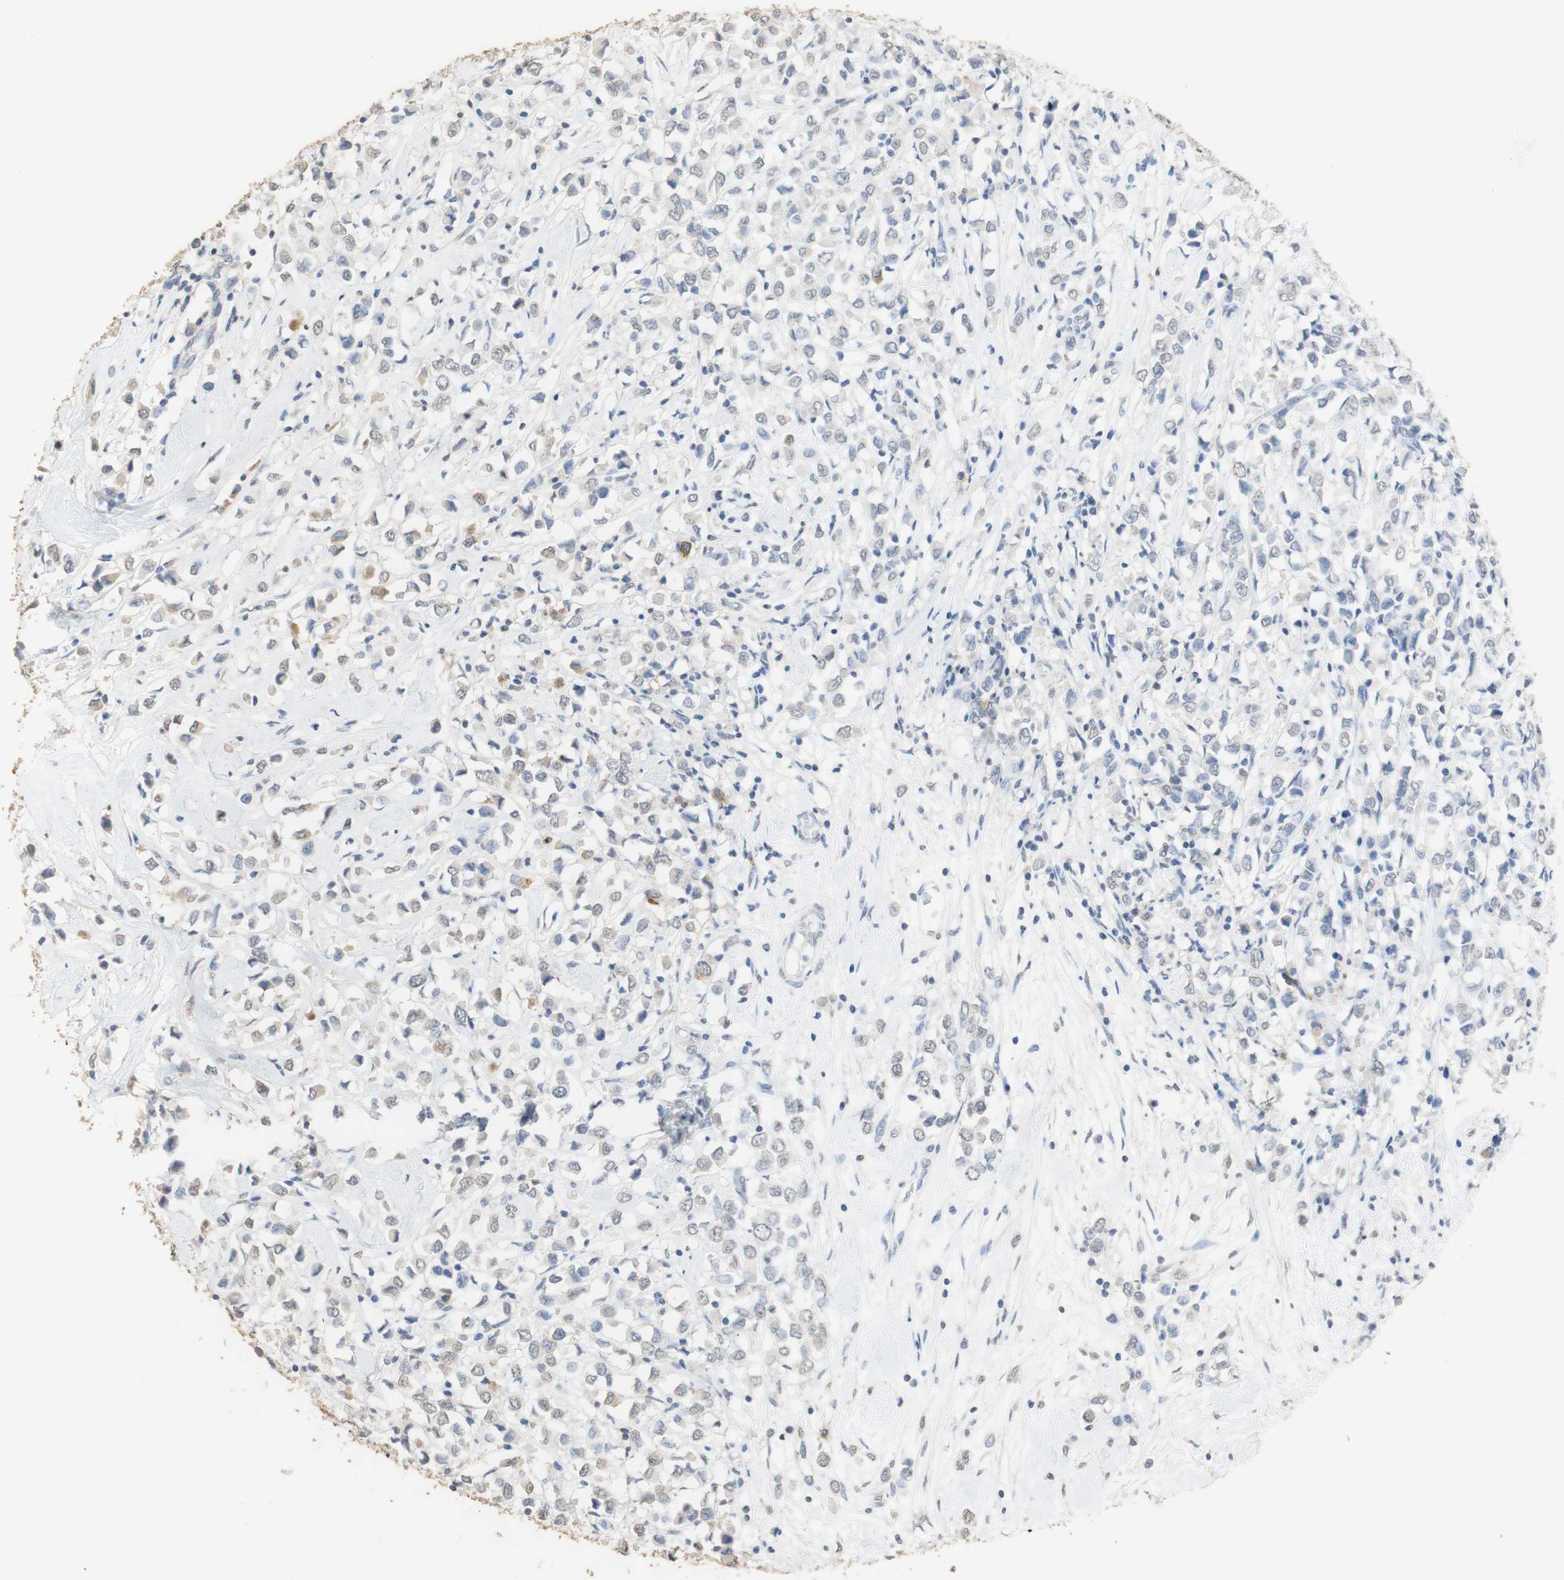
{"staining": {"intensity": "weak", "quantity": "25%-75%", "location": "cytoplasmic/membranous,nuclear"}, "tissue": "breast cancer", "cell_type": "Tumor cells", "image_type": "cancer", "snomed": [{"axis": "morphology", "description": "Duct carcinoma"}, {"axis": "topography", "description": "Breast"}], "caption": "Intraductal carcinoma (breast) was stained to show a protein in brown. There is low levels of weak cytoplasmic/membranous and nuclear positivity in about 25%-75% of tumor cells. (DAB (3,3'-diaminobenzidine) IHC with brightfield microscopy, high magnification).", "gene": "L1CAM", "patient": {"sex": "female", "age": 61}}